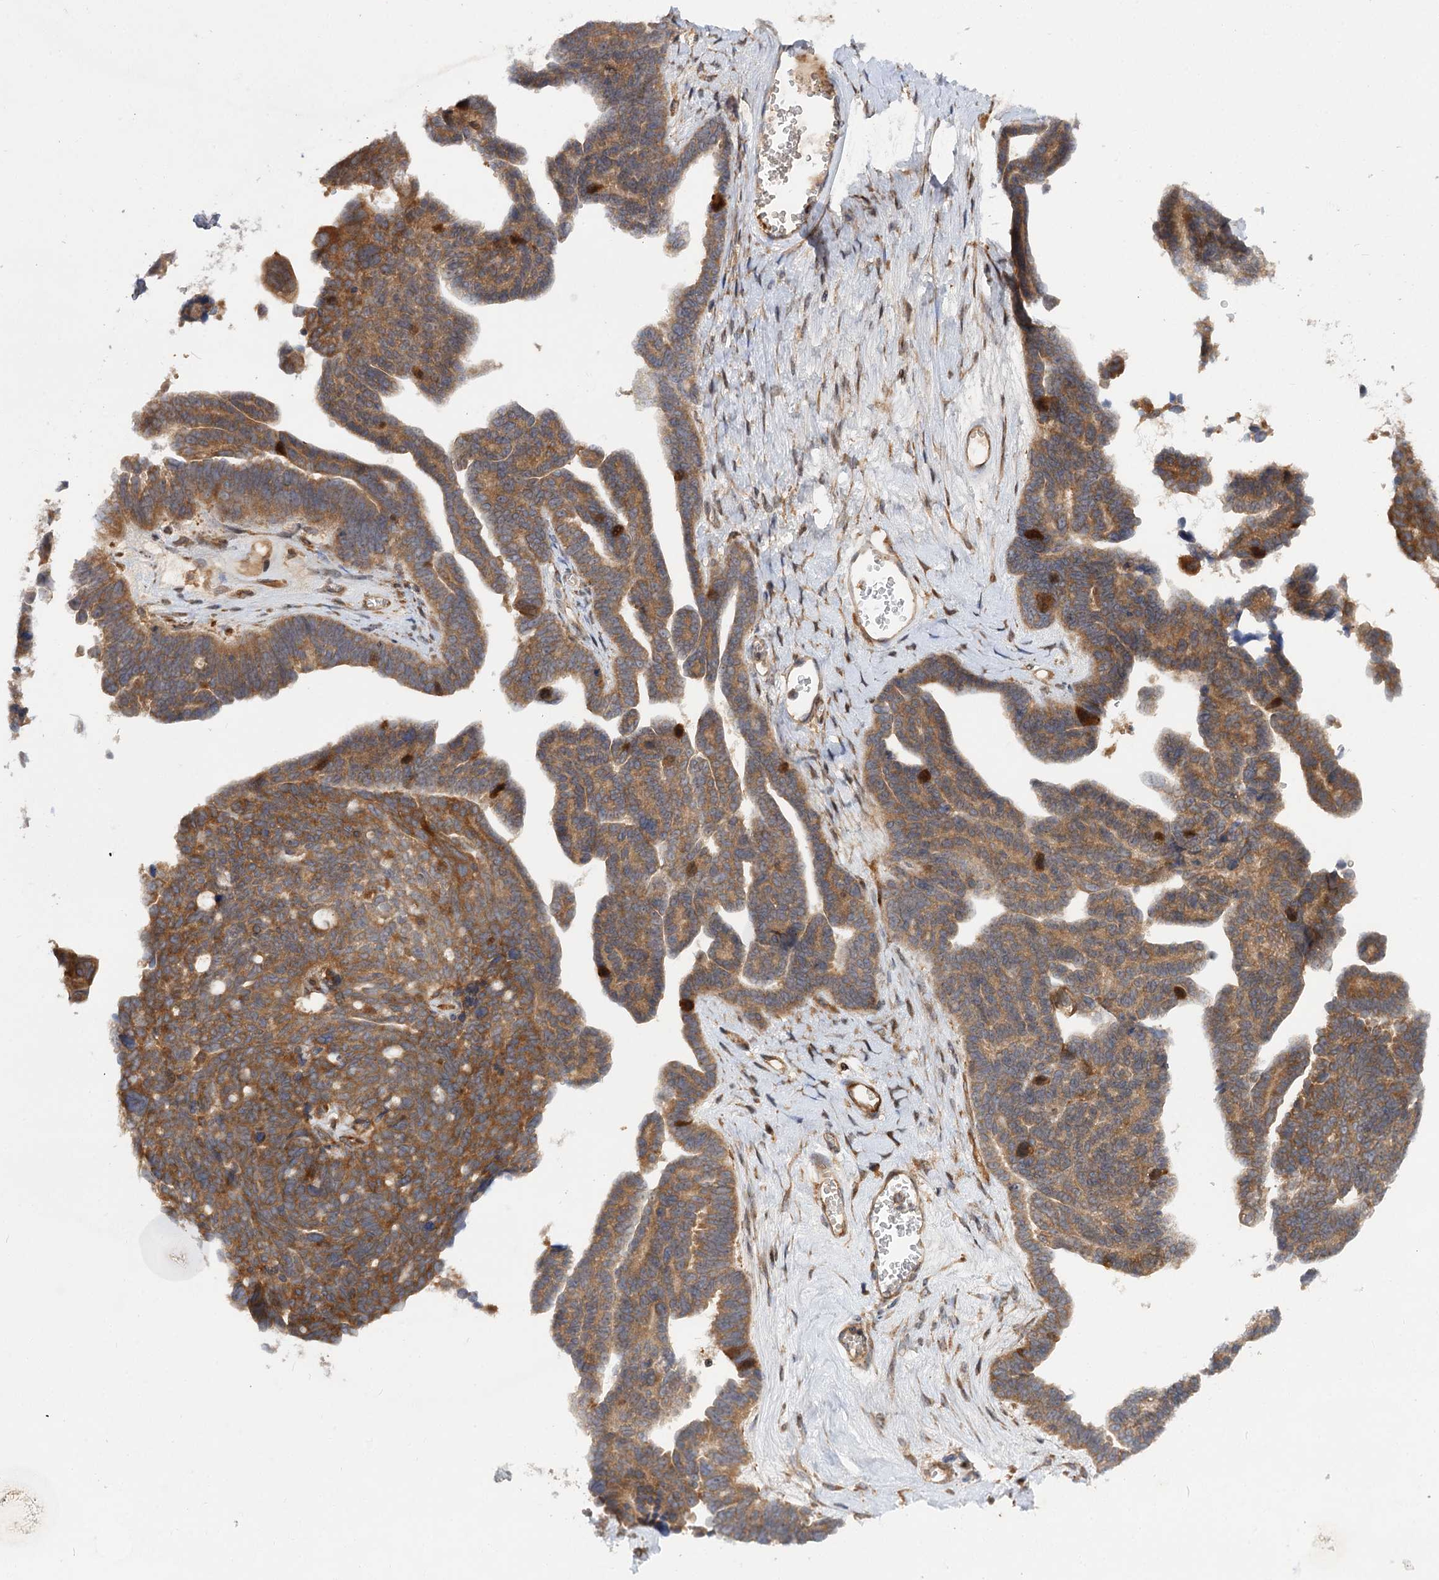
{"staining": {"intensity": "moderate", "quantity": ">75%", "location": "cytoplasmic/membranous"}, "tissue": "ovarian cancer", "cell_type": "Tumor cells", "image_type": "cancer", "snomed": [{"axis": "morphology", "description": "Cystadenocarcinoma, serous, NOS"}, {"axis": "topography", "description": "Ovary"}], "caption": "Protein staining reveals moderate cytoplasmic/membranous staining in about >75% of tumor cells in serous cystadenocarcinoma (ovarian).", "gene": "PATL1", "patient": {"sex": "female", "age": 79}}